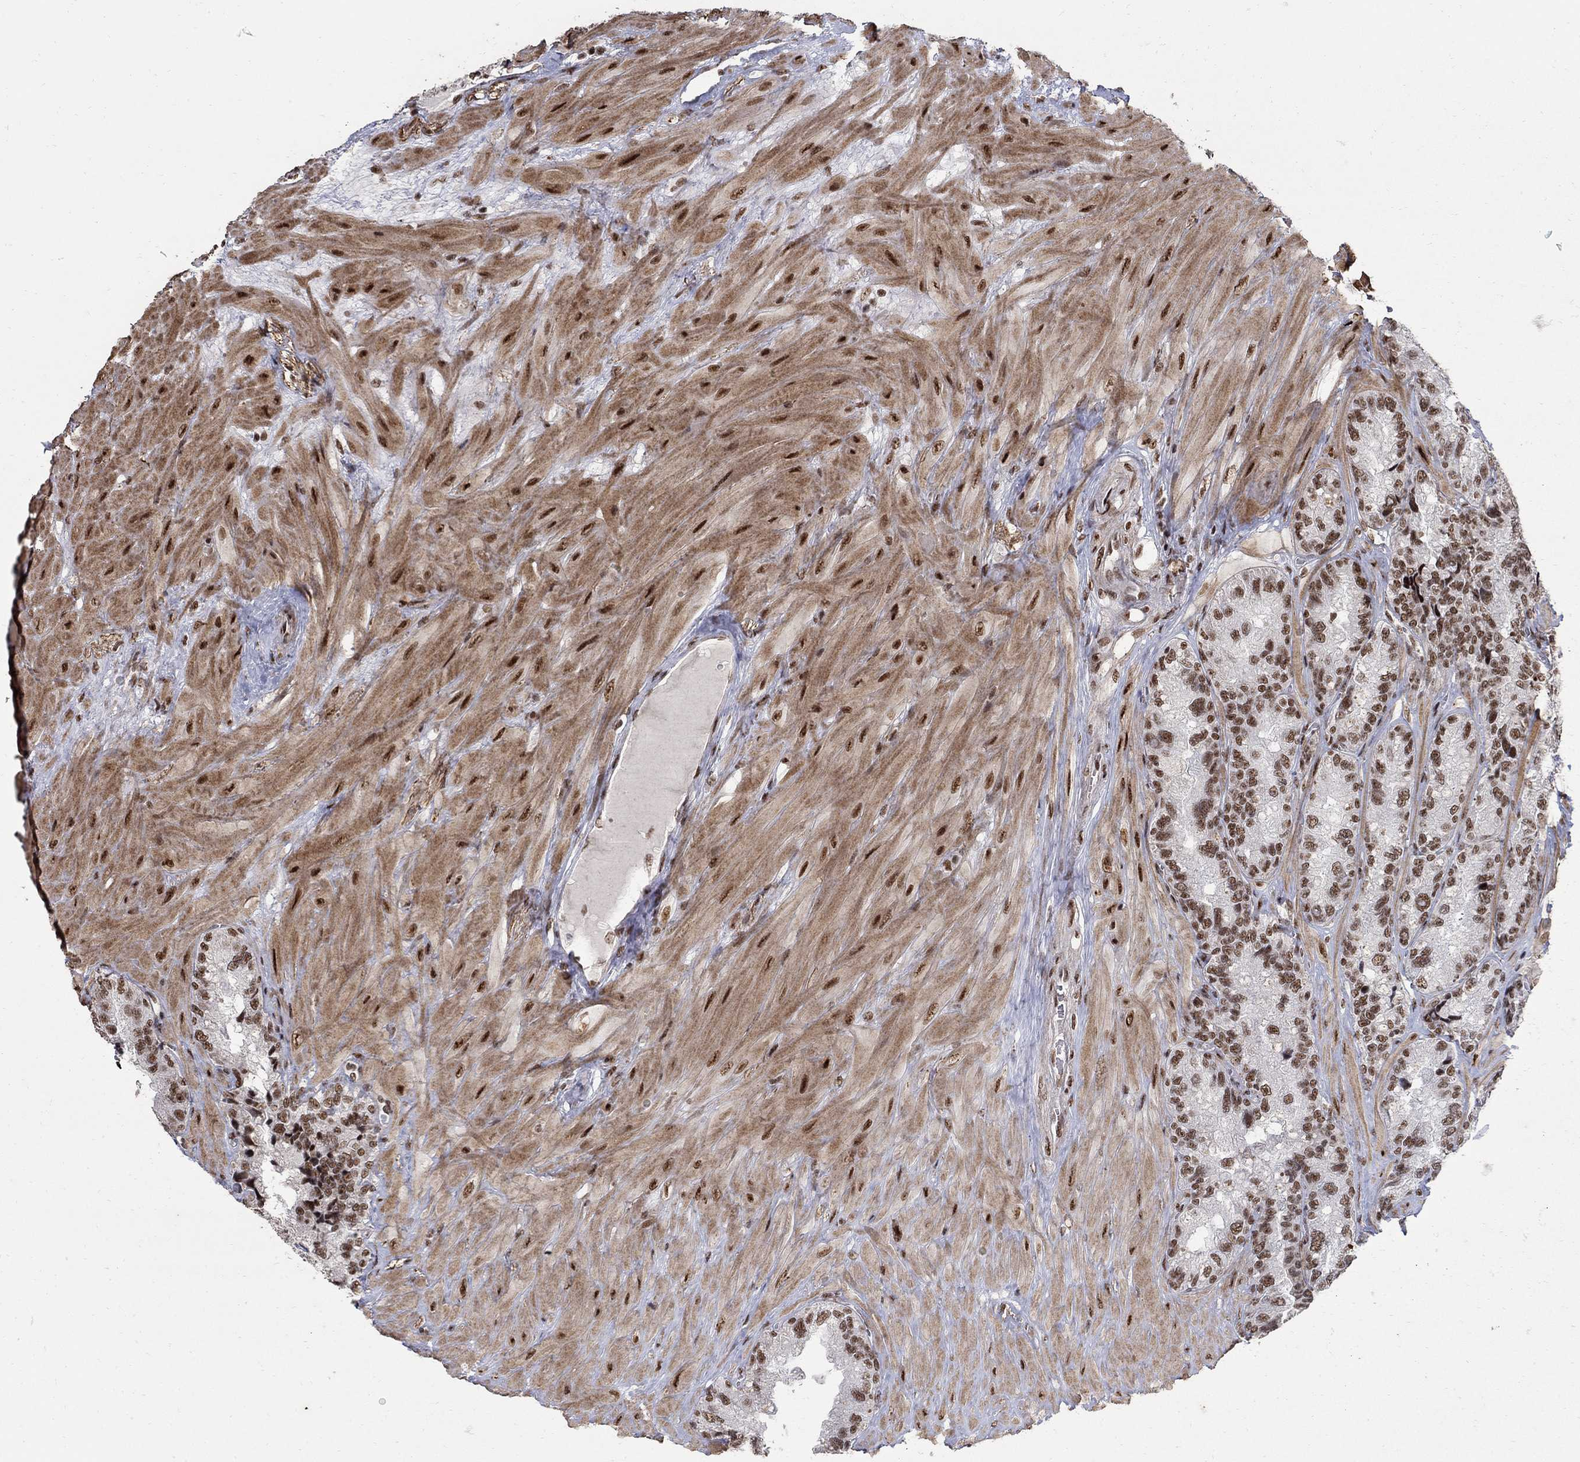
{"staining": {"intensity": "moderate", "quantity": ">75%", "location": "nuclear"}, "tissue": "prostate cancer", "cell_type": "Tumor cells", "image_type": "cancer", "snomed": [{"axis": "morphology", "description": "Adenocarcinoma, NOS"}, {"axis": "topography", "description": "Prostate and seminal vesicle, NOS"}], "caption": "High-magnification brightfield microscopy of prostate cancer (adenocarcinoma) stained with DAB (3,3'-diaminobenzidine) (brown) and counterstained with hematoxylin (blue). tumor cells exhibit moderate nuclear expression is seen in approximately>75% of cells.", "gene": "PNISR", "patient": {"sex": "male", "age": 62}}